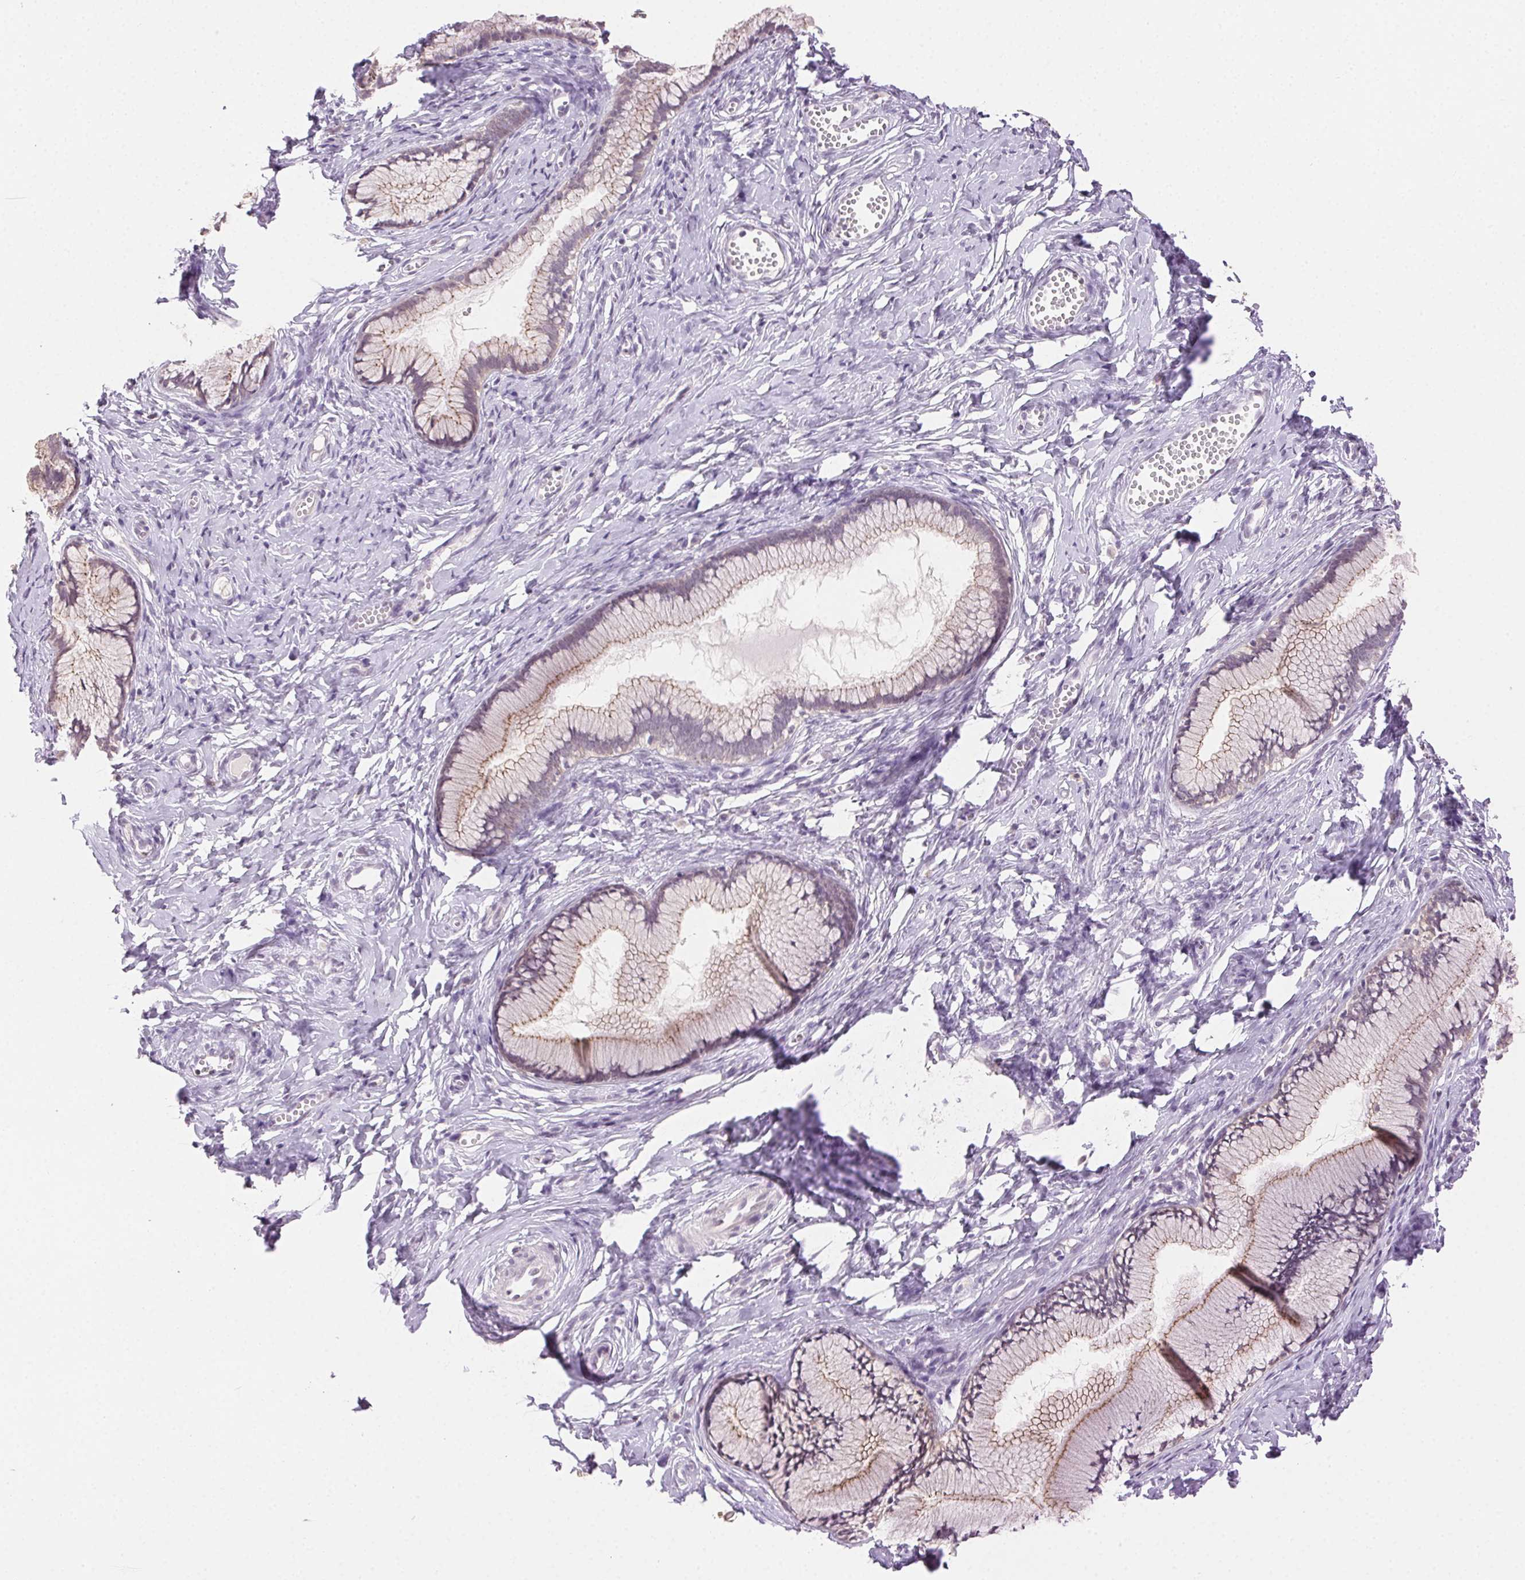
{"staining": {"intensity": "weak", "quantity": "<25%", "location": "cytoplasmic/membranous"}, "tissue": "cervix", "cell_type": "Glandular cells", "image_type": "normal", "snomed": [{"axis": "morphology", "description": "Normal tissue, NOS"}, {"axis": "topography", "description": "Cervix"}], "caption": "This is a micrograph of IHC staining of benign cervix, which shows no positivity in glandular cells.", "gene": "CLDN10", "patient": {"sex": "female", "age": 40}}